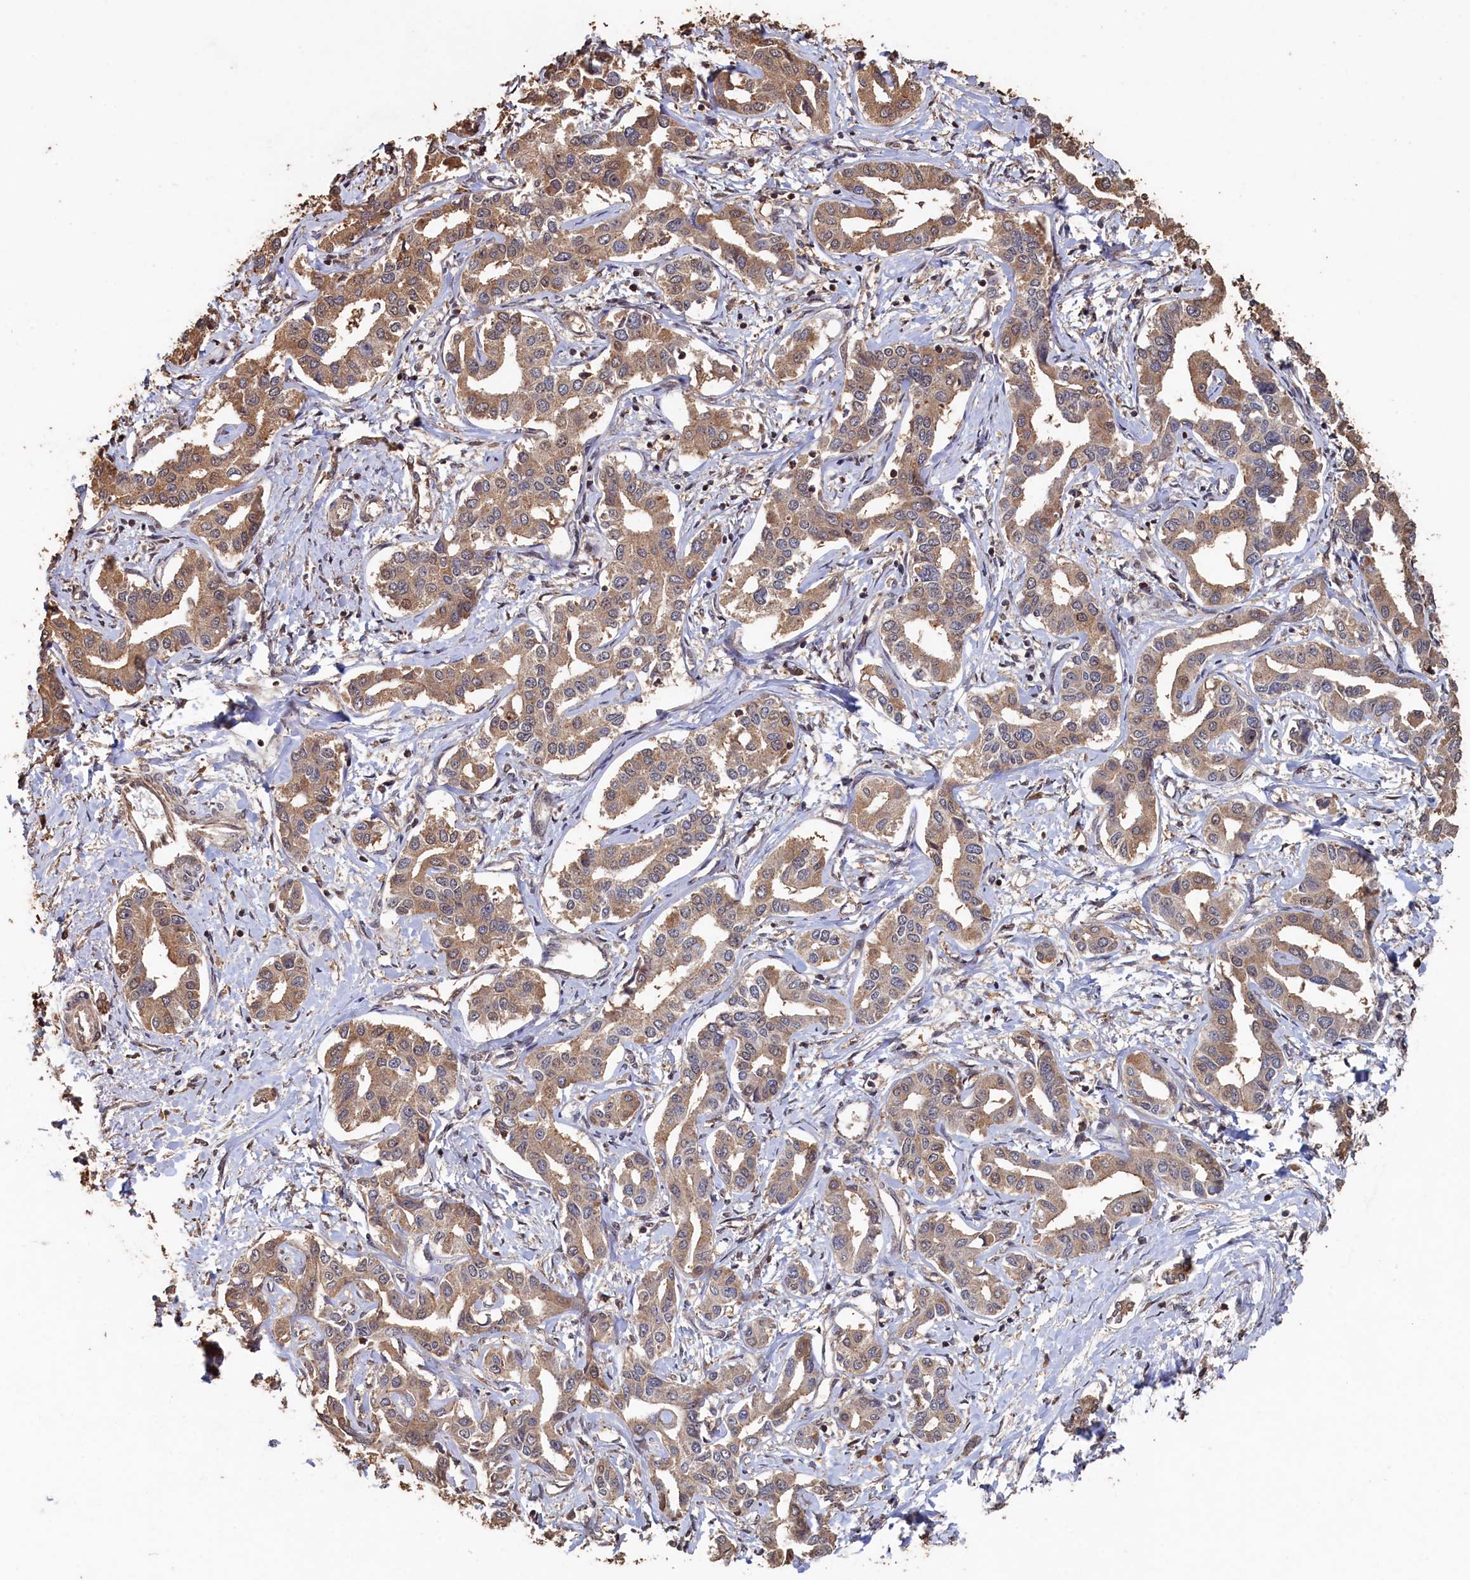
{"staining": {"intensity": "weak", "quantity": ">75%", "location": "cytoplasmic/membranous"}, "tissue": "liver cancer", "cell_type": "Tumor cells", "image_type": "cancer", "snomed": [{"axis": "morphology", "description": "Cholangiocarcinoma"}, {"axis": "topography", "description": "Liver"}], "caption": "IHC of liver cancer (cholangiocarcinoma) reveals low levels of weak cytoplasmic/membranous expression in approximately >75% of tumor cells. The staining was performed using DAB (3,3'-diaminobenzidine), with brown indicating positive protein expression. Nuclei are stained blue with hematoxylin.", "gene": "PIGN", "patient": {"sex": "male", "age": 59}}